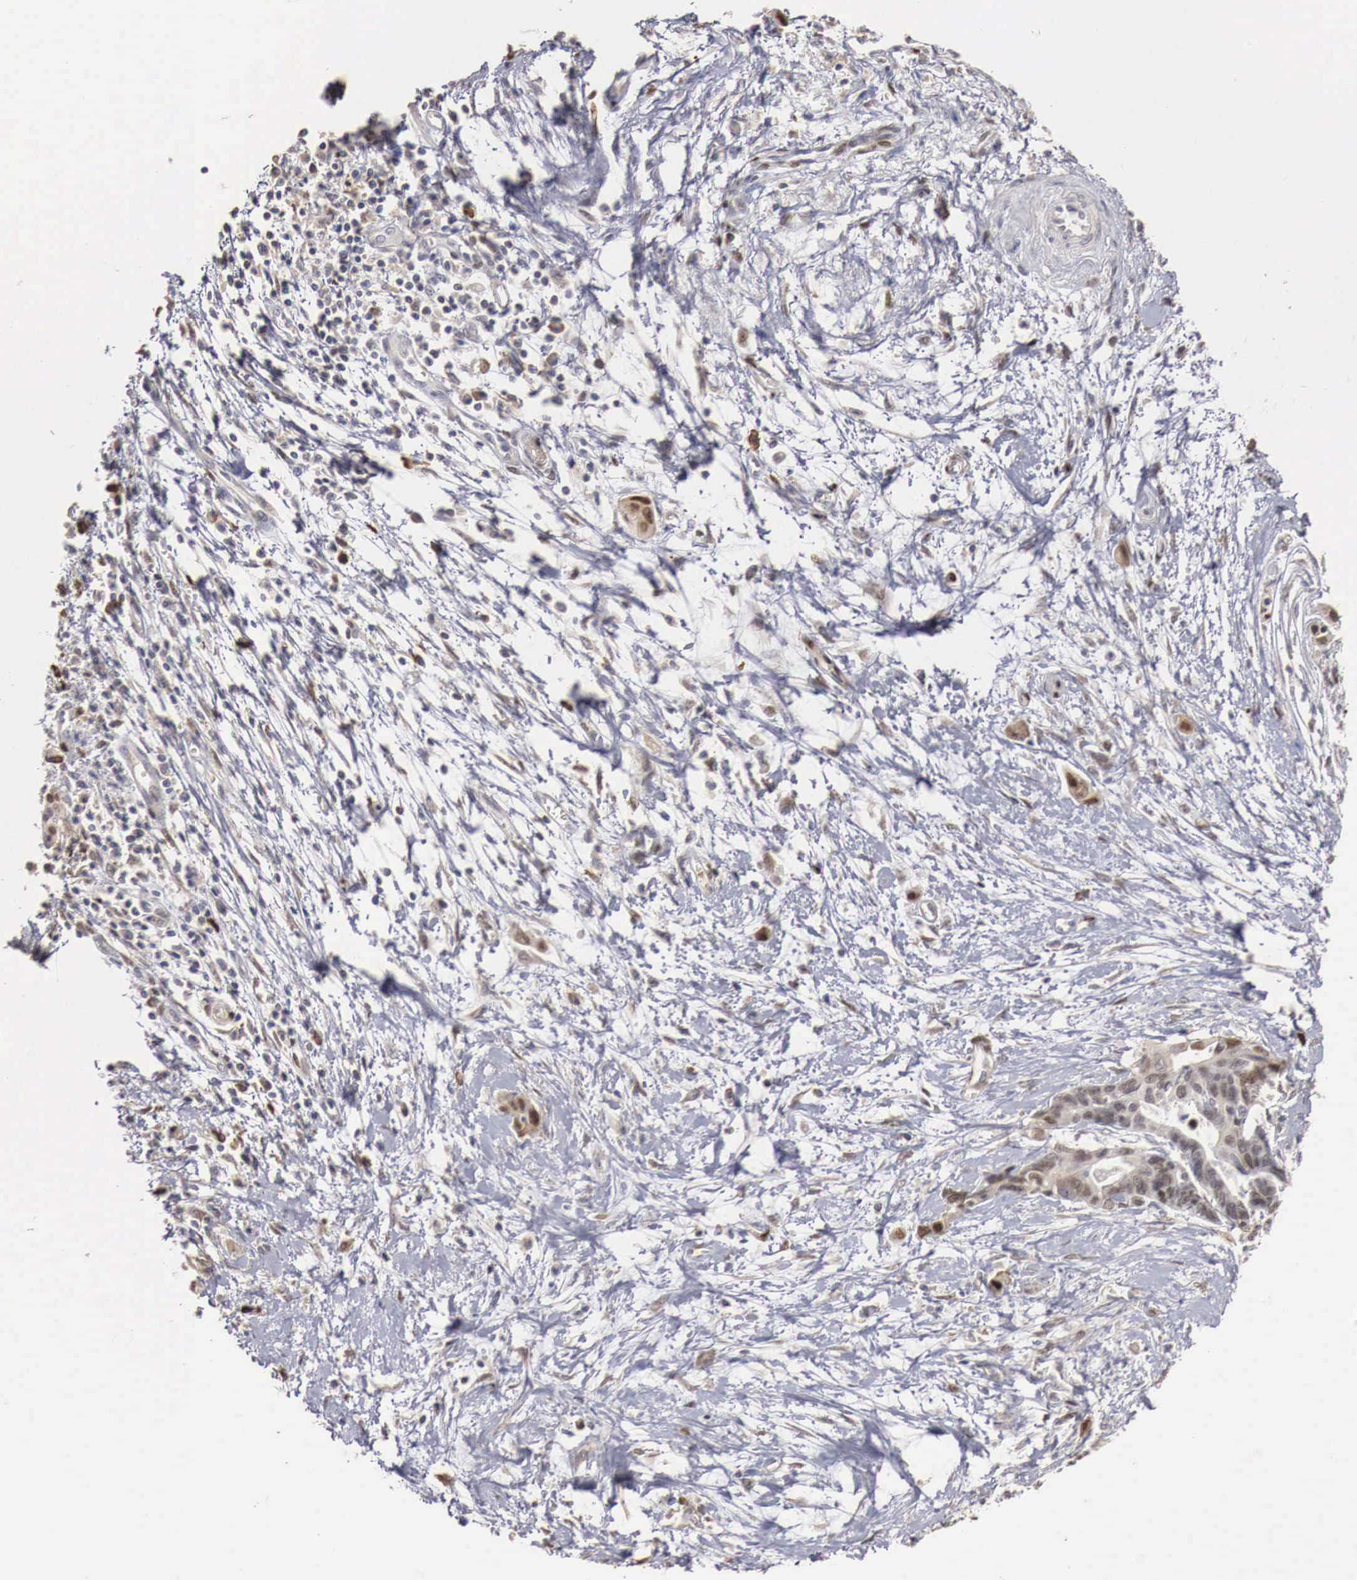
{"staining": {"intensity": "weak", "quantity": ">75%", "location": "cytoplasmic/membranous"}, "tissue": "pancreatic cancer", "cell_type": "Tumor cells", "image_type": "cancer", "snomed": [{"axis": "morphology", "description": "Adenocarcinoma, NOS"}, {"axis": "topography", "description": "Pancreas"}], "caption": "Adenocarcinoma (pancreatic) stained with a protein marker displays weak staining in tumor cells.", "gene": "KHDRBS2", "patient": {"sex": "female", "age": 70}}